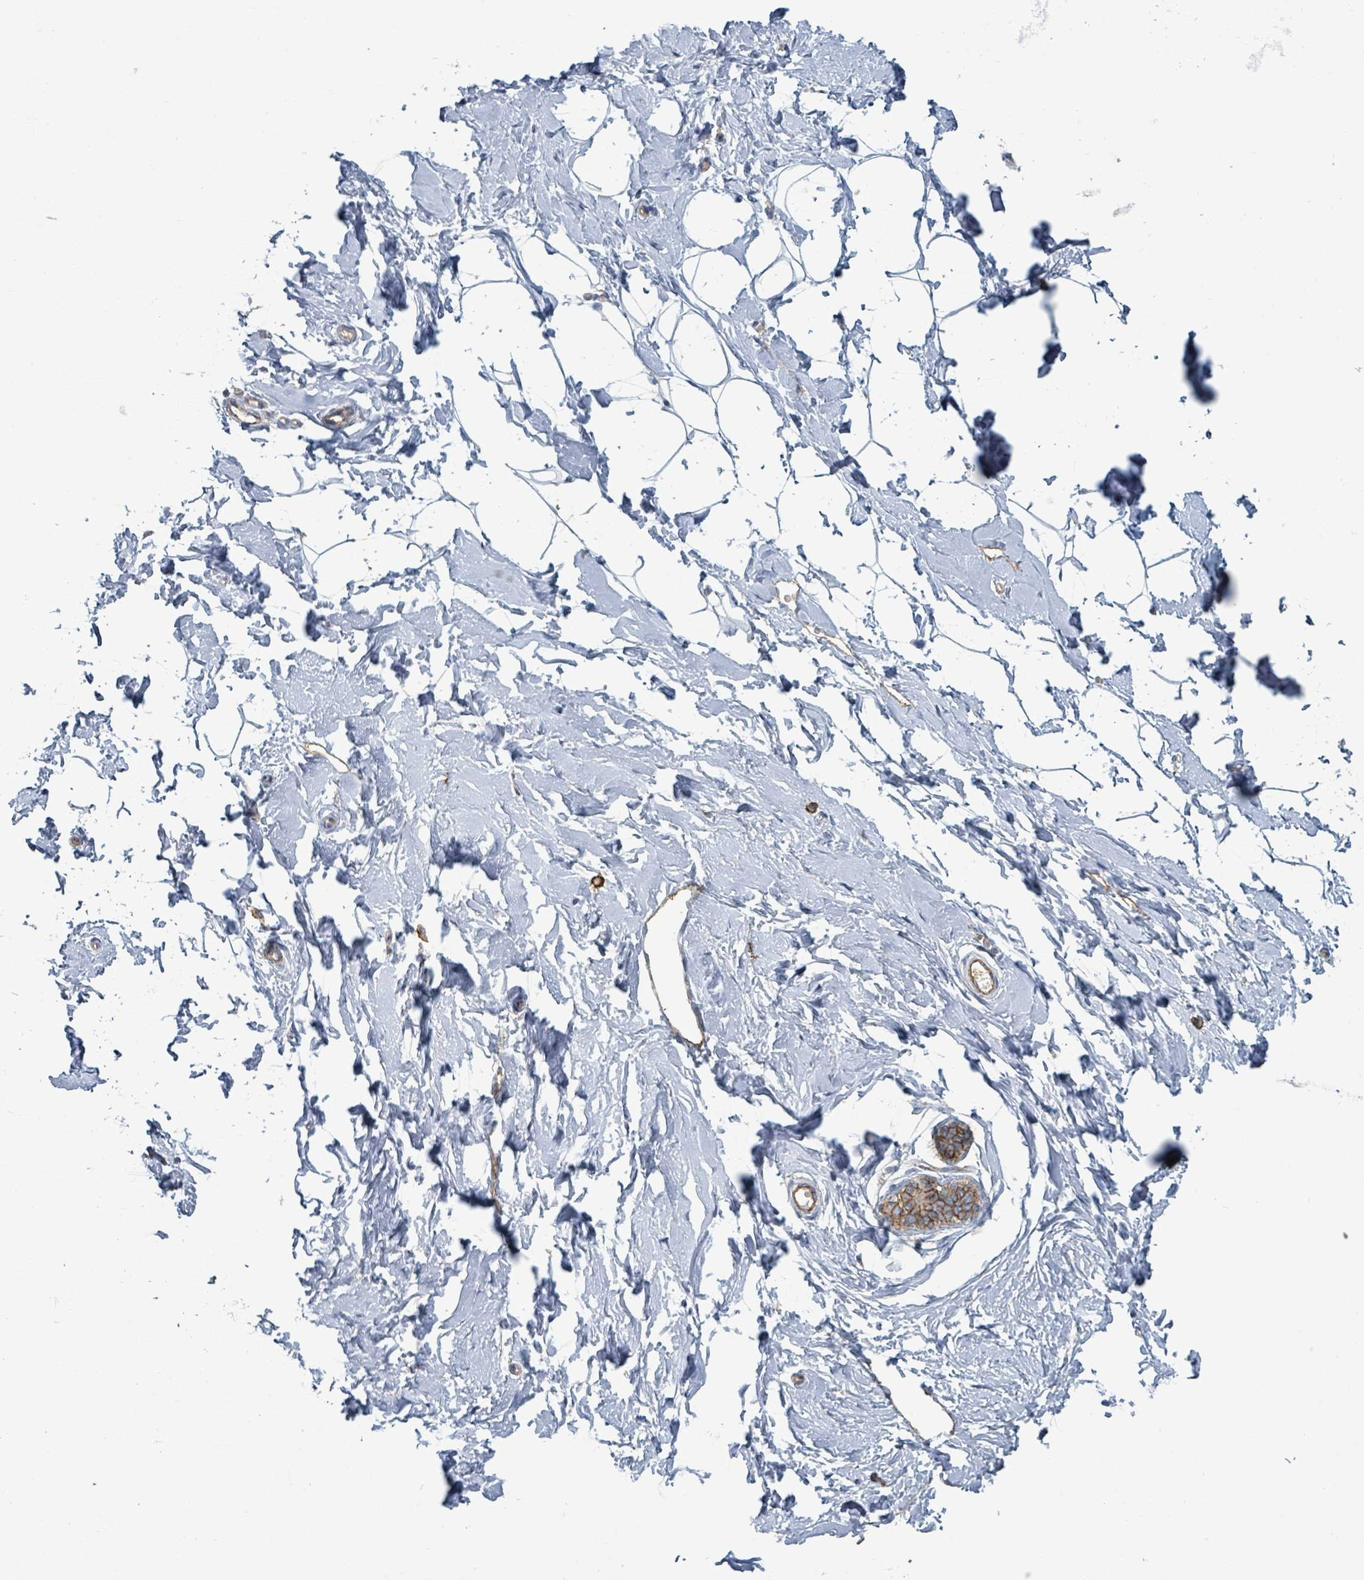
{"staining": {"intensity": "negative", "quantity": "none", "location": "none"}, "tissue": "breast", "cell_type": "Adipocytes", "image_type": "normal", "snomed": [{"axis": "morphology", "description": "Normal tissue, NOS"}, {"axis": "topography", "description": "Breast"}], "caption": "High power microscopy micrograph of an IHC photomicrograph of unremarkable breast, revealing no significant staining in adipocytes. (Stains: DAB immunohistochemistry with hematoxylin counter stain, Microscopy: brightfield microscopy at high magnification).", "gene": "TNFRSF14", "patient": {"sex": "female", "age": 23}}